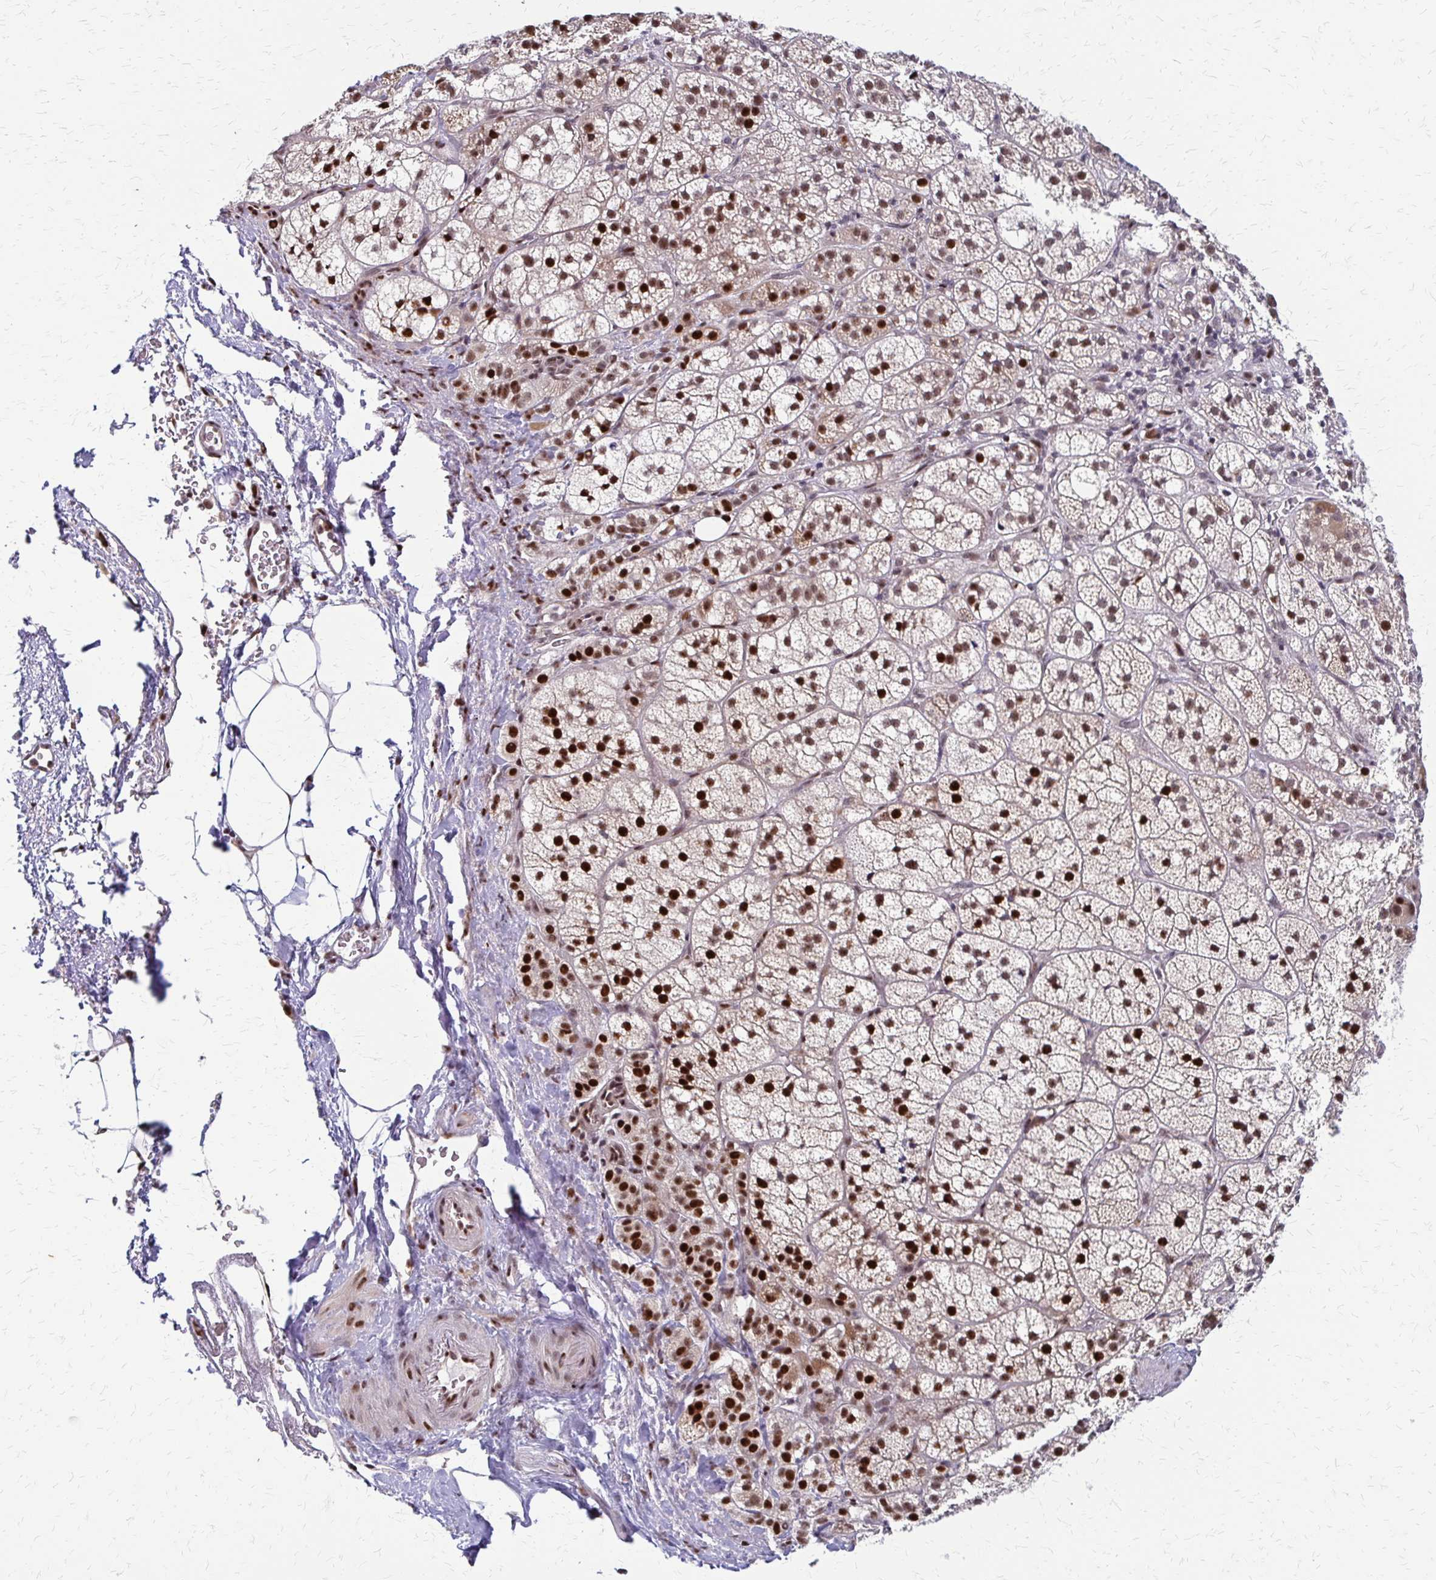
{"staining": {"intensity": "strong", "quantity": "25%-75%", "location": "nuclear"}, "tissue": "adrenal gland", "cell_type": "Glandular cells", "image_type": "normal", "snomed": [{"axis": "morphology", "description": "Normal tissue, NOS"}, {"axis": "topography", "description": "Adrenal gland"}], "caption": "IHC (DAB (3,3'-diaminobenzidine)) staining of unremarkable human adrenal gland demonstrates strong nuclear protein expression in approximately 25%-75% of glandular cells.", "gene": "TRIR", "patient": {"sex": "female", "age": 60}}